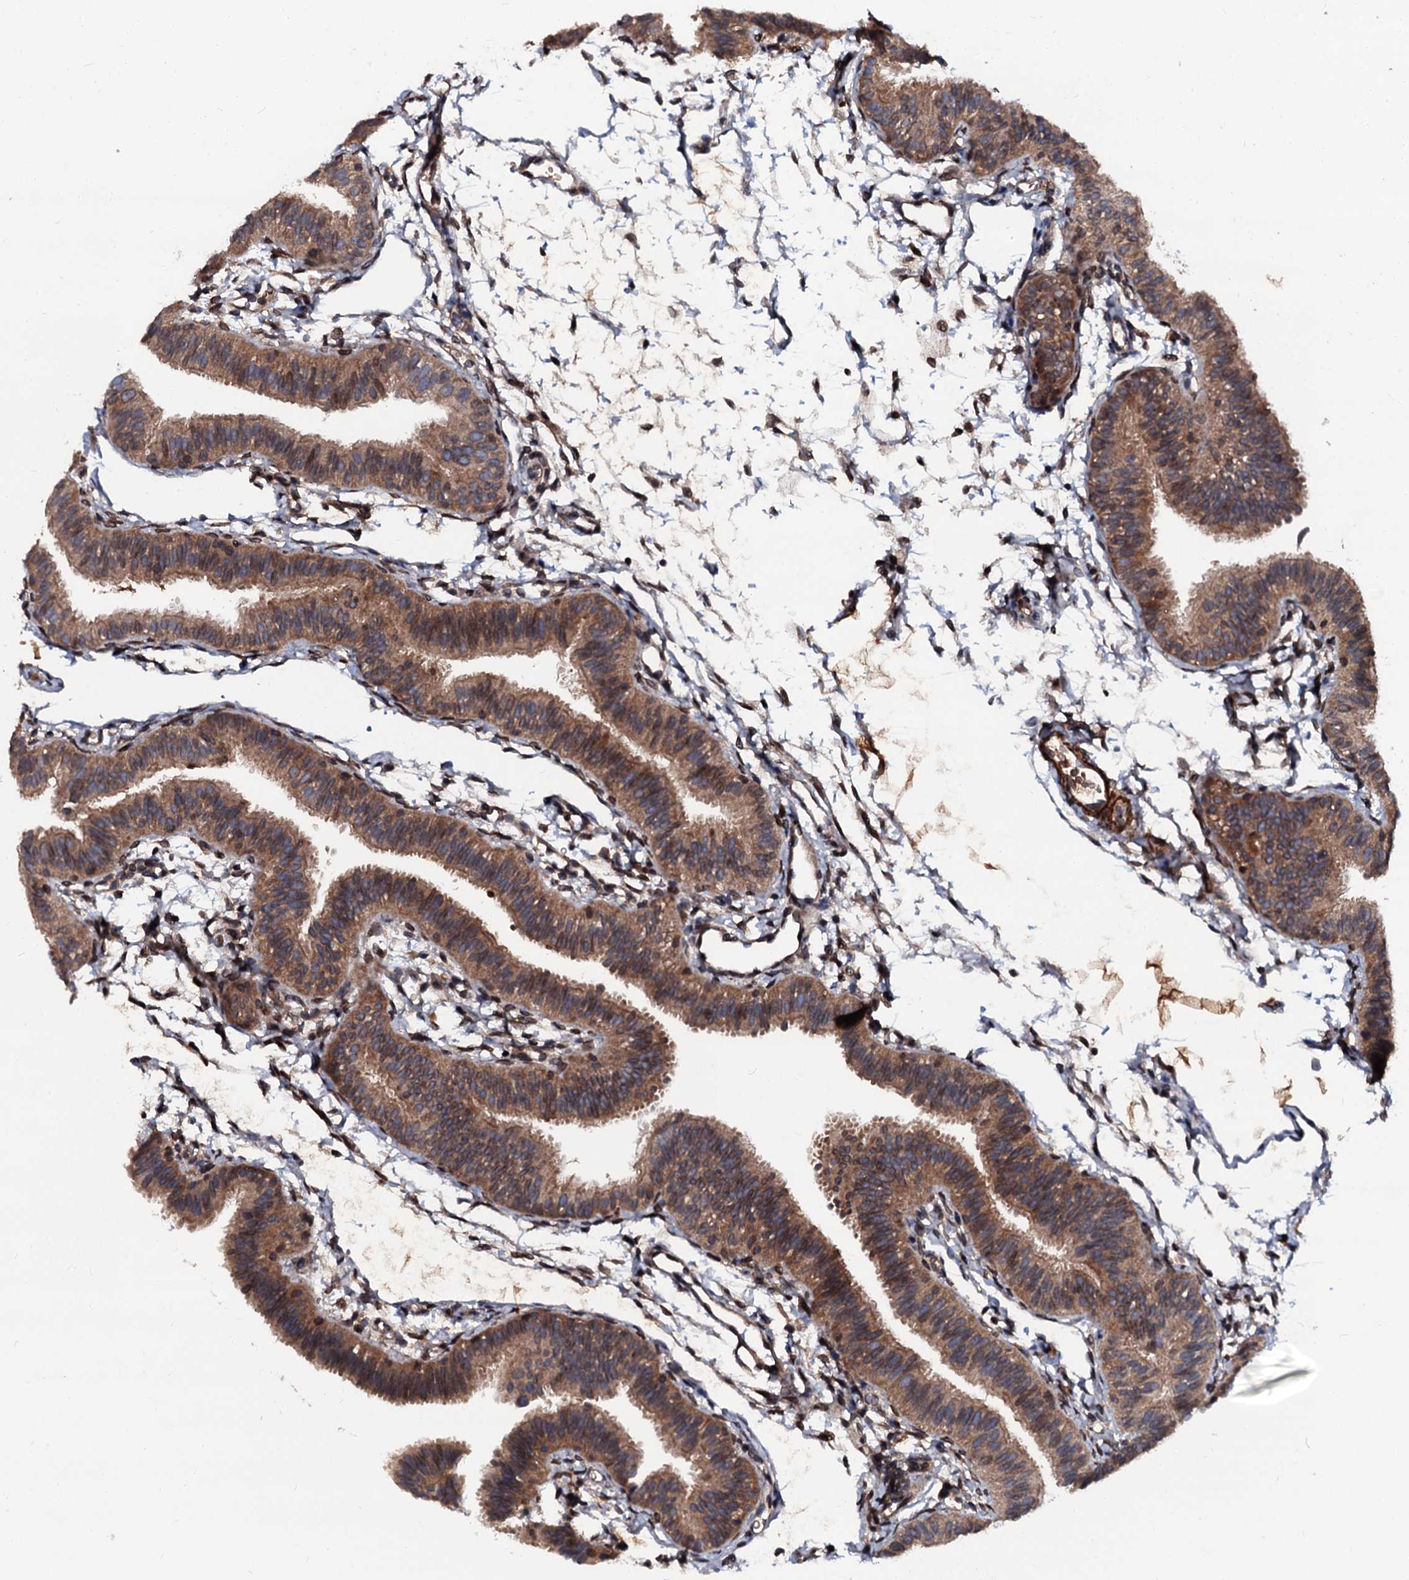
{"staining": {"intensity": "moderate", "quantity": ">75%", "location": "cytoplasmic/membranous"}, "tissue": "fallopian tube", "cell_type": "Glandular cells", "image_type": "normal", "snomed": [{"axis": "morphology", "description": "Normal tissue, NOS"}, {"axis": "topography", "description": "Fallopian tube"}], "caption": "Brown immunohistochemical staining in unremarkable fallopian tube exhibits moderate cytoplasmic/membranous positivity in about >75% of glandular cells. Using DAB (3,3'-diaminobenzidine) (brown) and hematoxylin (blue) stains, captured at high magnification using brightfield microscopy.", "gene": "N4BP1", "patient": {"sex": "female", "age": 35}}